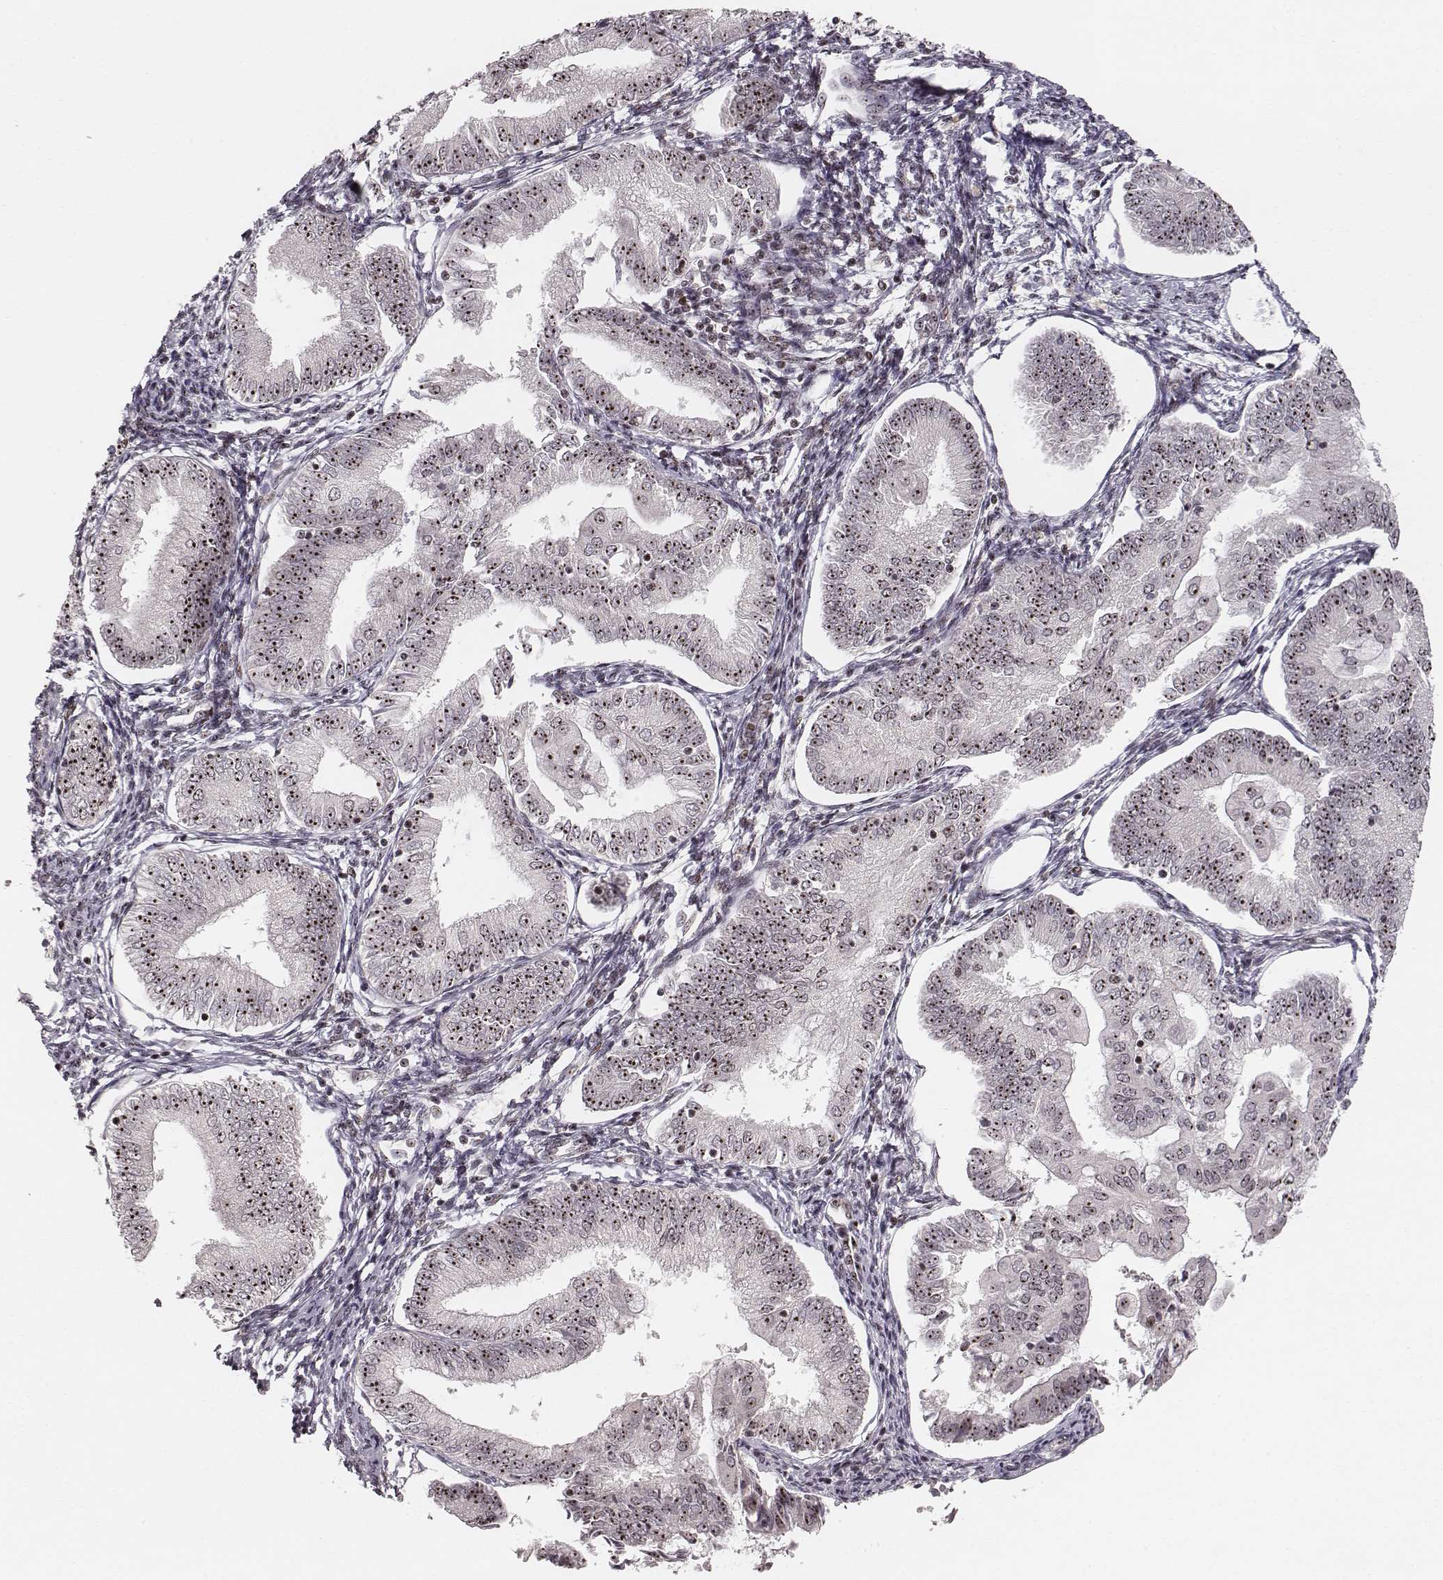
{"staining": {"intensity": "moderate", "quantity": ">75%", "location": "nuclear"}, "tissue": "endometrial cancer", "cell_type": "Tumor cells", "image_type": "cancer", "snomed": [{"axis": "morphology", "description": "Adenocarcinoma, NOS"}, {"axis": "topography", "description": "Endometrium"}], "caption": "Immunohistochemical staining of human adenocarcinoma (endometrial) reveals medium levels of moderate nuclear expression in about >75% of tumor cells. (brown staining indicates protein expression, while blue staining denotes nuclei).", "gene": "NOP56", "patient": {"sex": "female", "age": 55}}